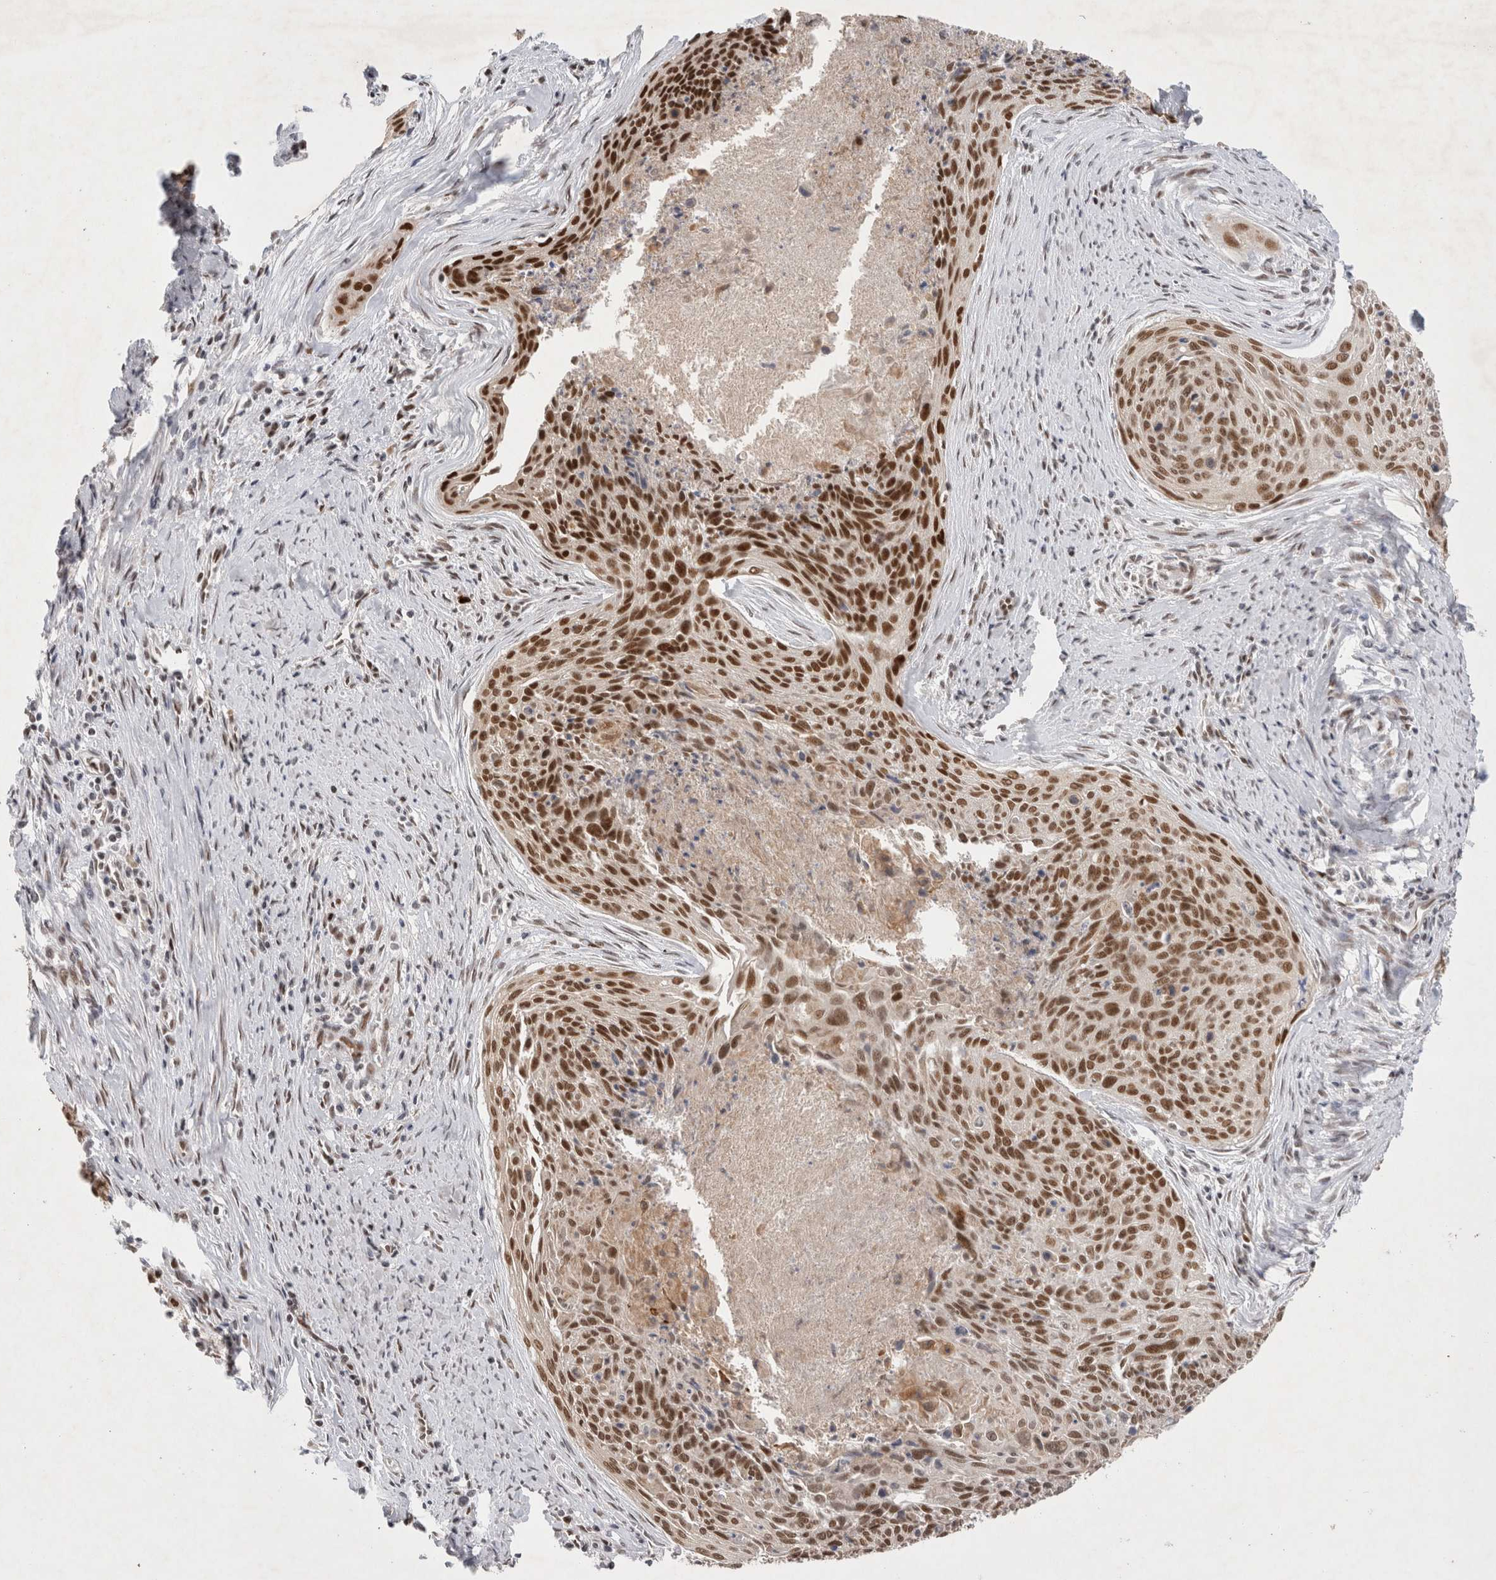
{"staining": {"intensity": "strong", "quantity": ">75%", "location": "nuclear"}, "tissue": "cervical cancer", "cell_type": "Tumor cells", "image_type": "cancer", "snomed": [{"axis": "morphology", "description": "Squamous cell carcinoma, NOS"}, {"axis": "topography", "description": "Cervix"}], "caption": "The immunohistochemical stain labels strong nuclear positivity in tumor cells of cervical cancer (squamous cell carcinoma) tissue.", "gene": "RECQL4", "patient": {"sex": "female", "age": 55}}